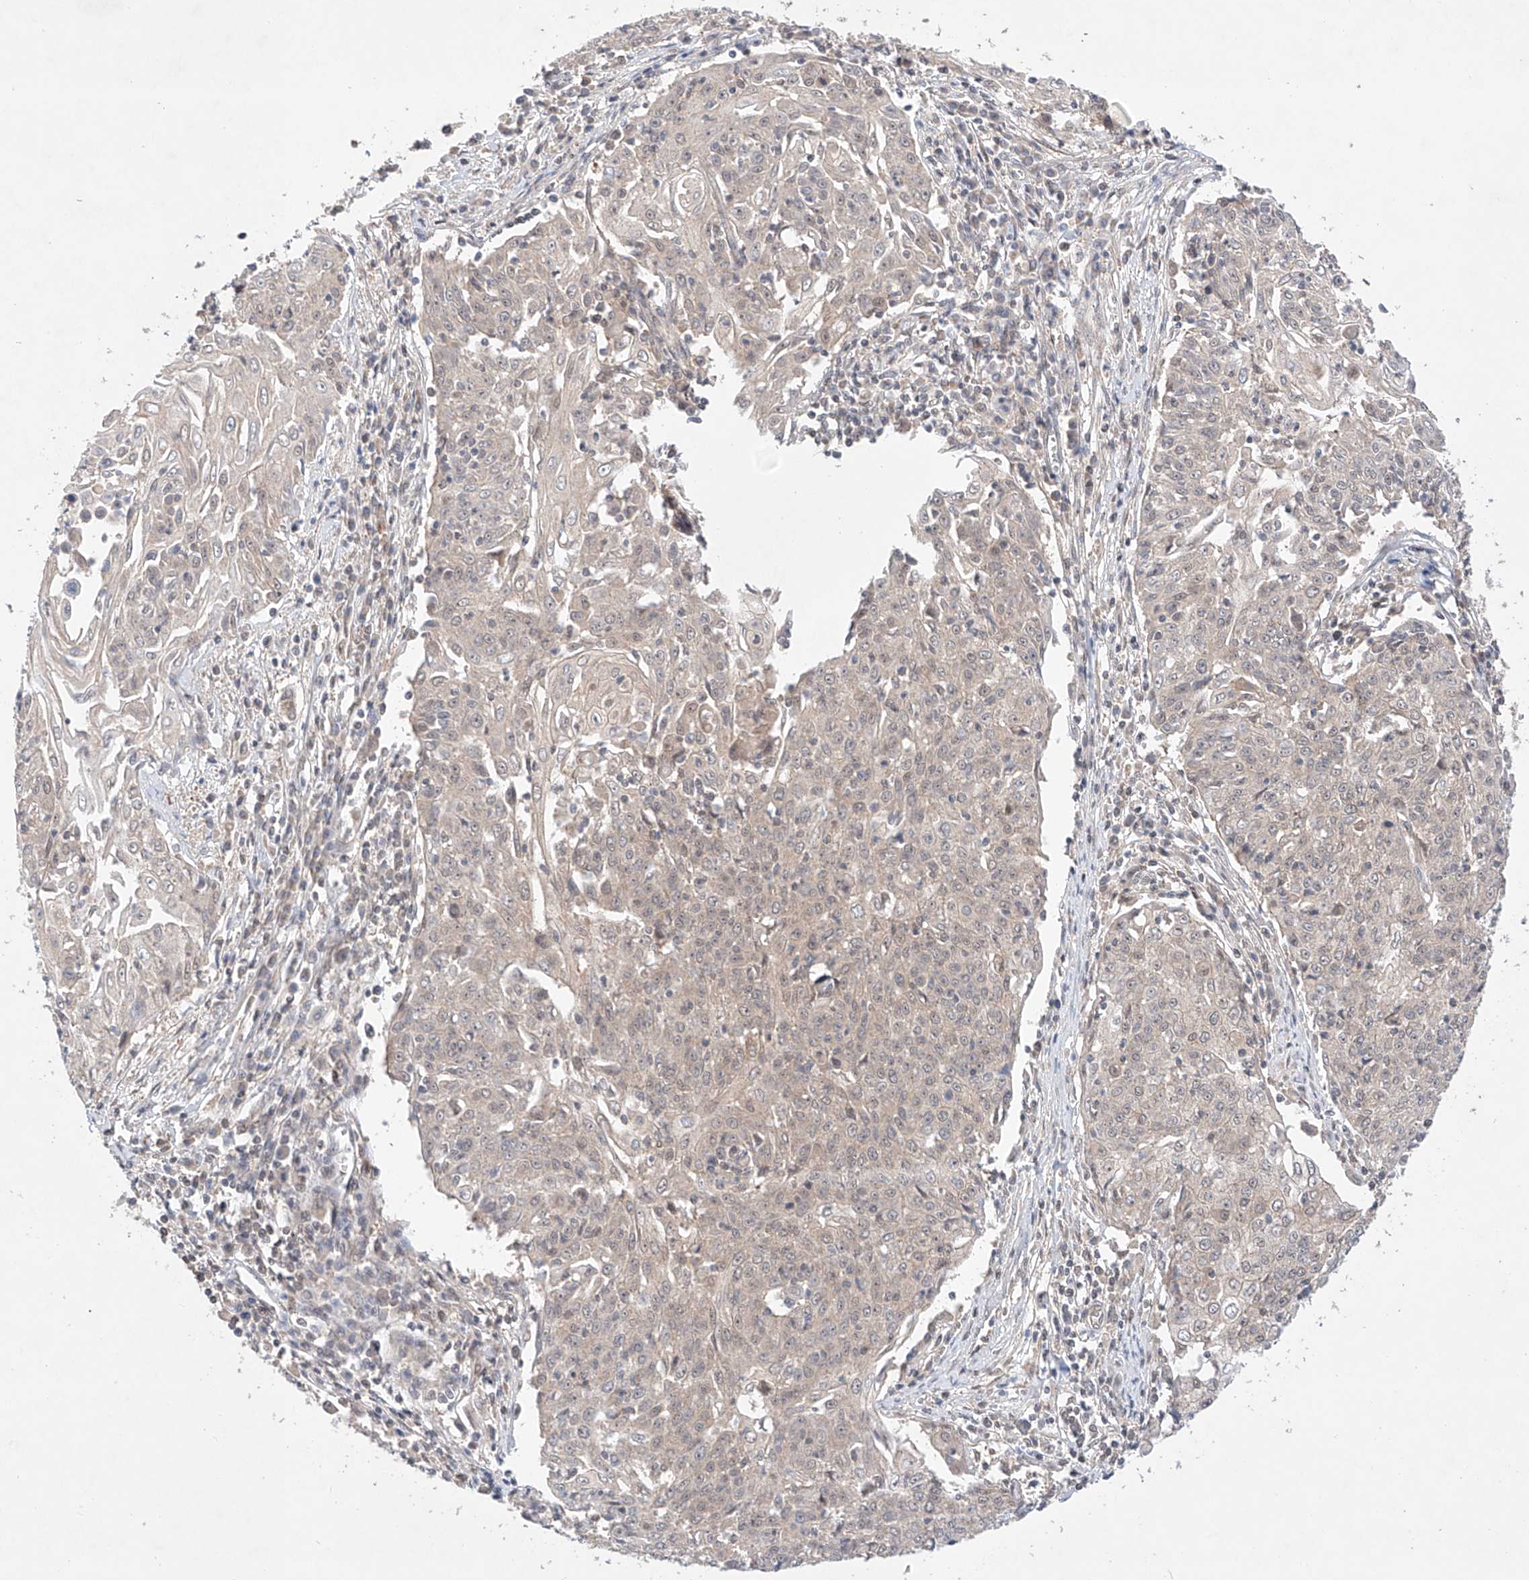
{"staining": {"intensity": "weak", "quantity": "<25%", "location": "cytoplasmic/membranous"}, "tissue": "cervical cancer", "cell_type": "Tumor cells", "image_type": "cancer", "snomed": [{"axis": "morphology", "description": "Squamous cell carcinoma, NOS"}, {"axis": "topography", "description": "Cervix"}], "caption": "Protein analysis of squamous cell carcinoma (cervical) displays no significant staining in tumor cells. Brightfield microscopy of IHC stained with DAB (3,3'-diaminobenzidine) (brown) and hematoxylin (blue), captured at high magnification.", "gene": "TSR2", "patient": {"sex": "female", "age": 48}}